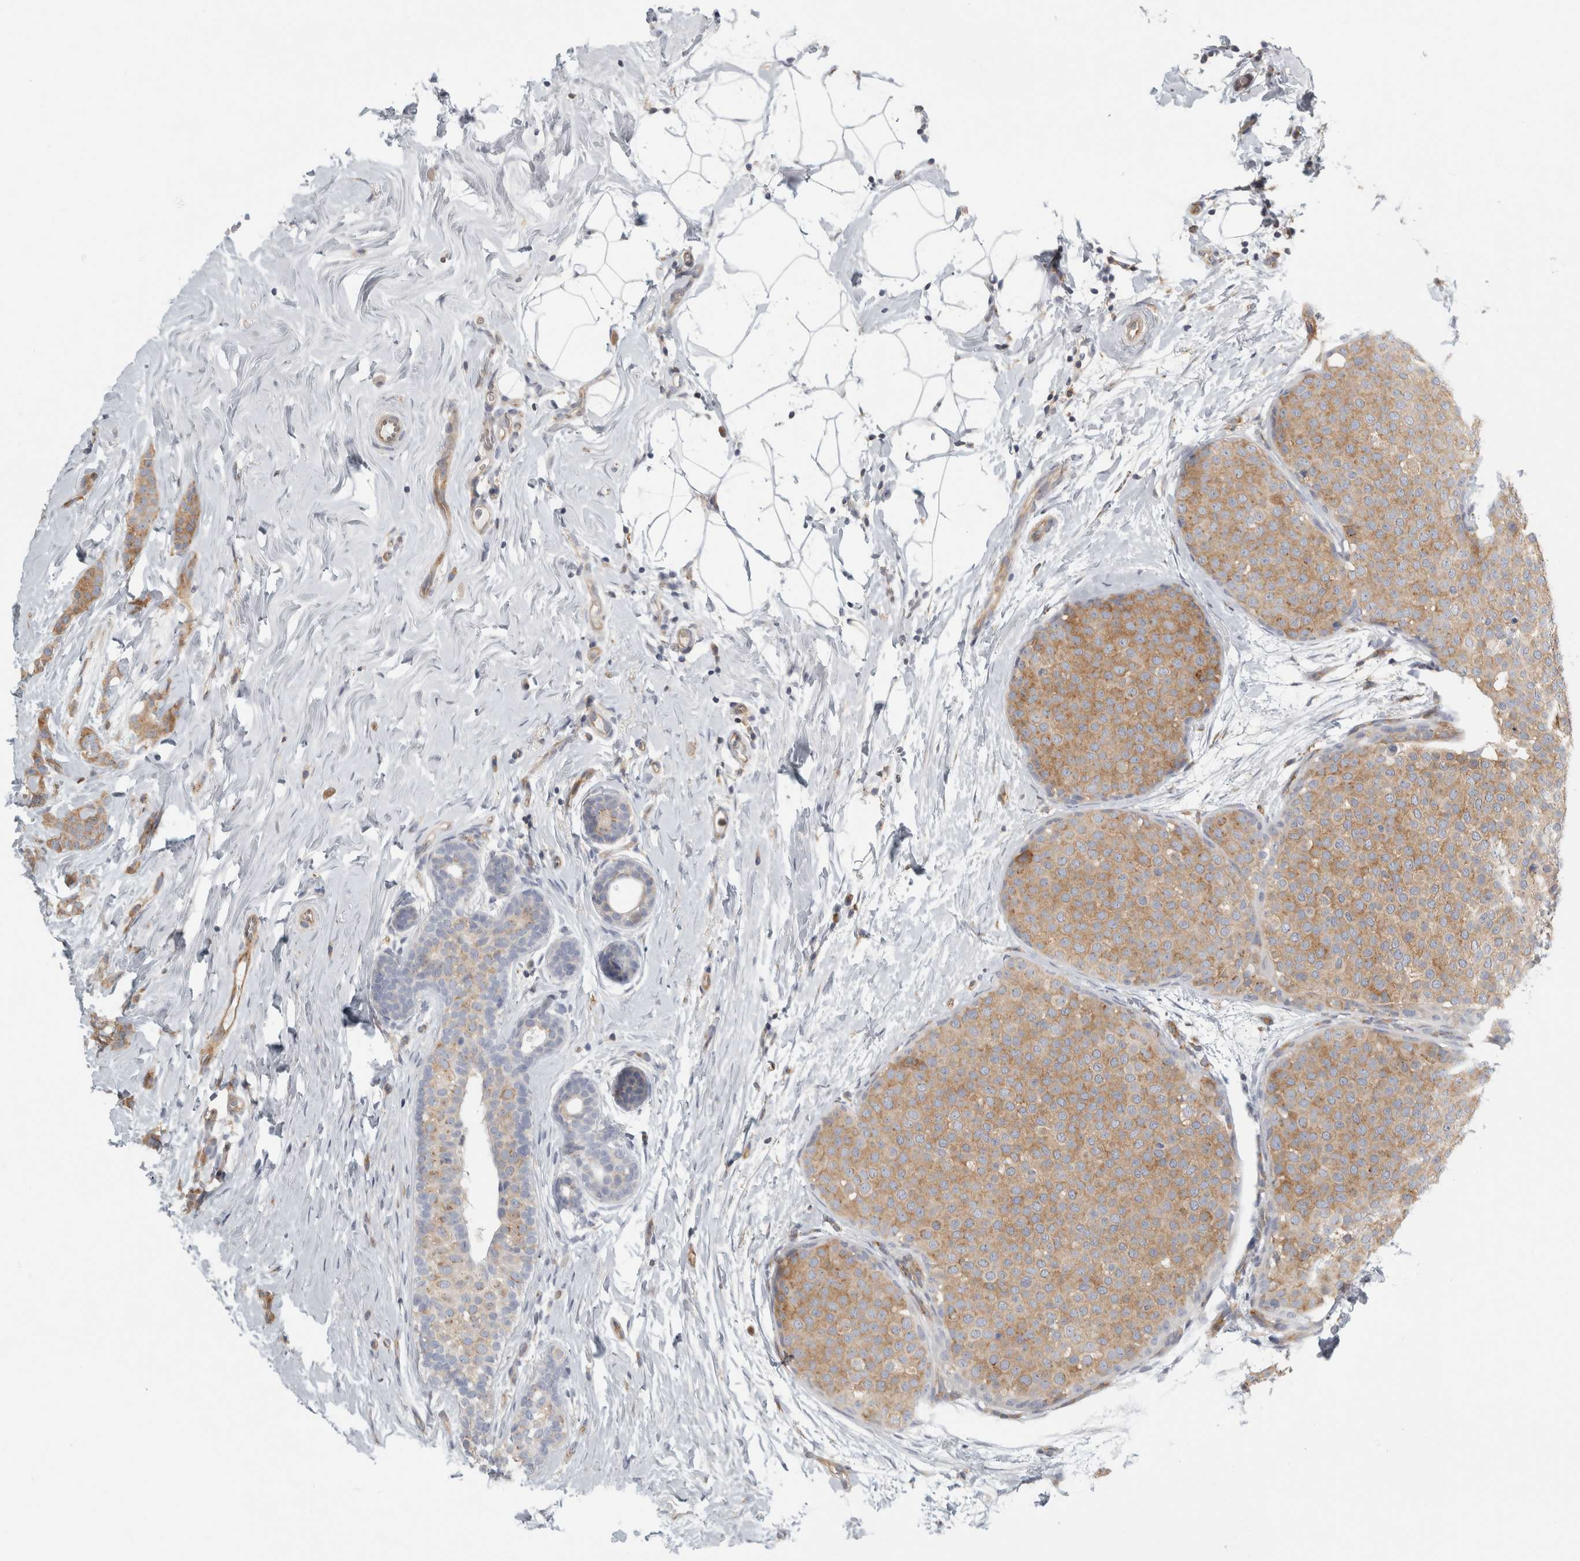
{"staining": {"intensity": "moderate", "quantity": ">75%", "location": "cytoplasmic/membranous"}, "tissue": "breast cancer", "cell_type": "Tumor cells", "image_type": "cancer", "snomed": [{"axis": "morphology", "description": "Lobular carcinoma, in situ"}, {"axis": "morphology", "description": "Lobular carcinoma"}, {"axis": "topography", "description": "Breast"}], "caption": "Brown immunohistochemical staining in breast cancer reveals moderate cytoplasmic/membranous expression in about >75% of tumor cells.", "gene": "PEX6", "patient": {"sex": "female", "age": 41}}